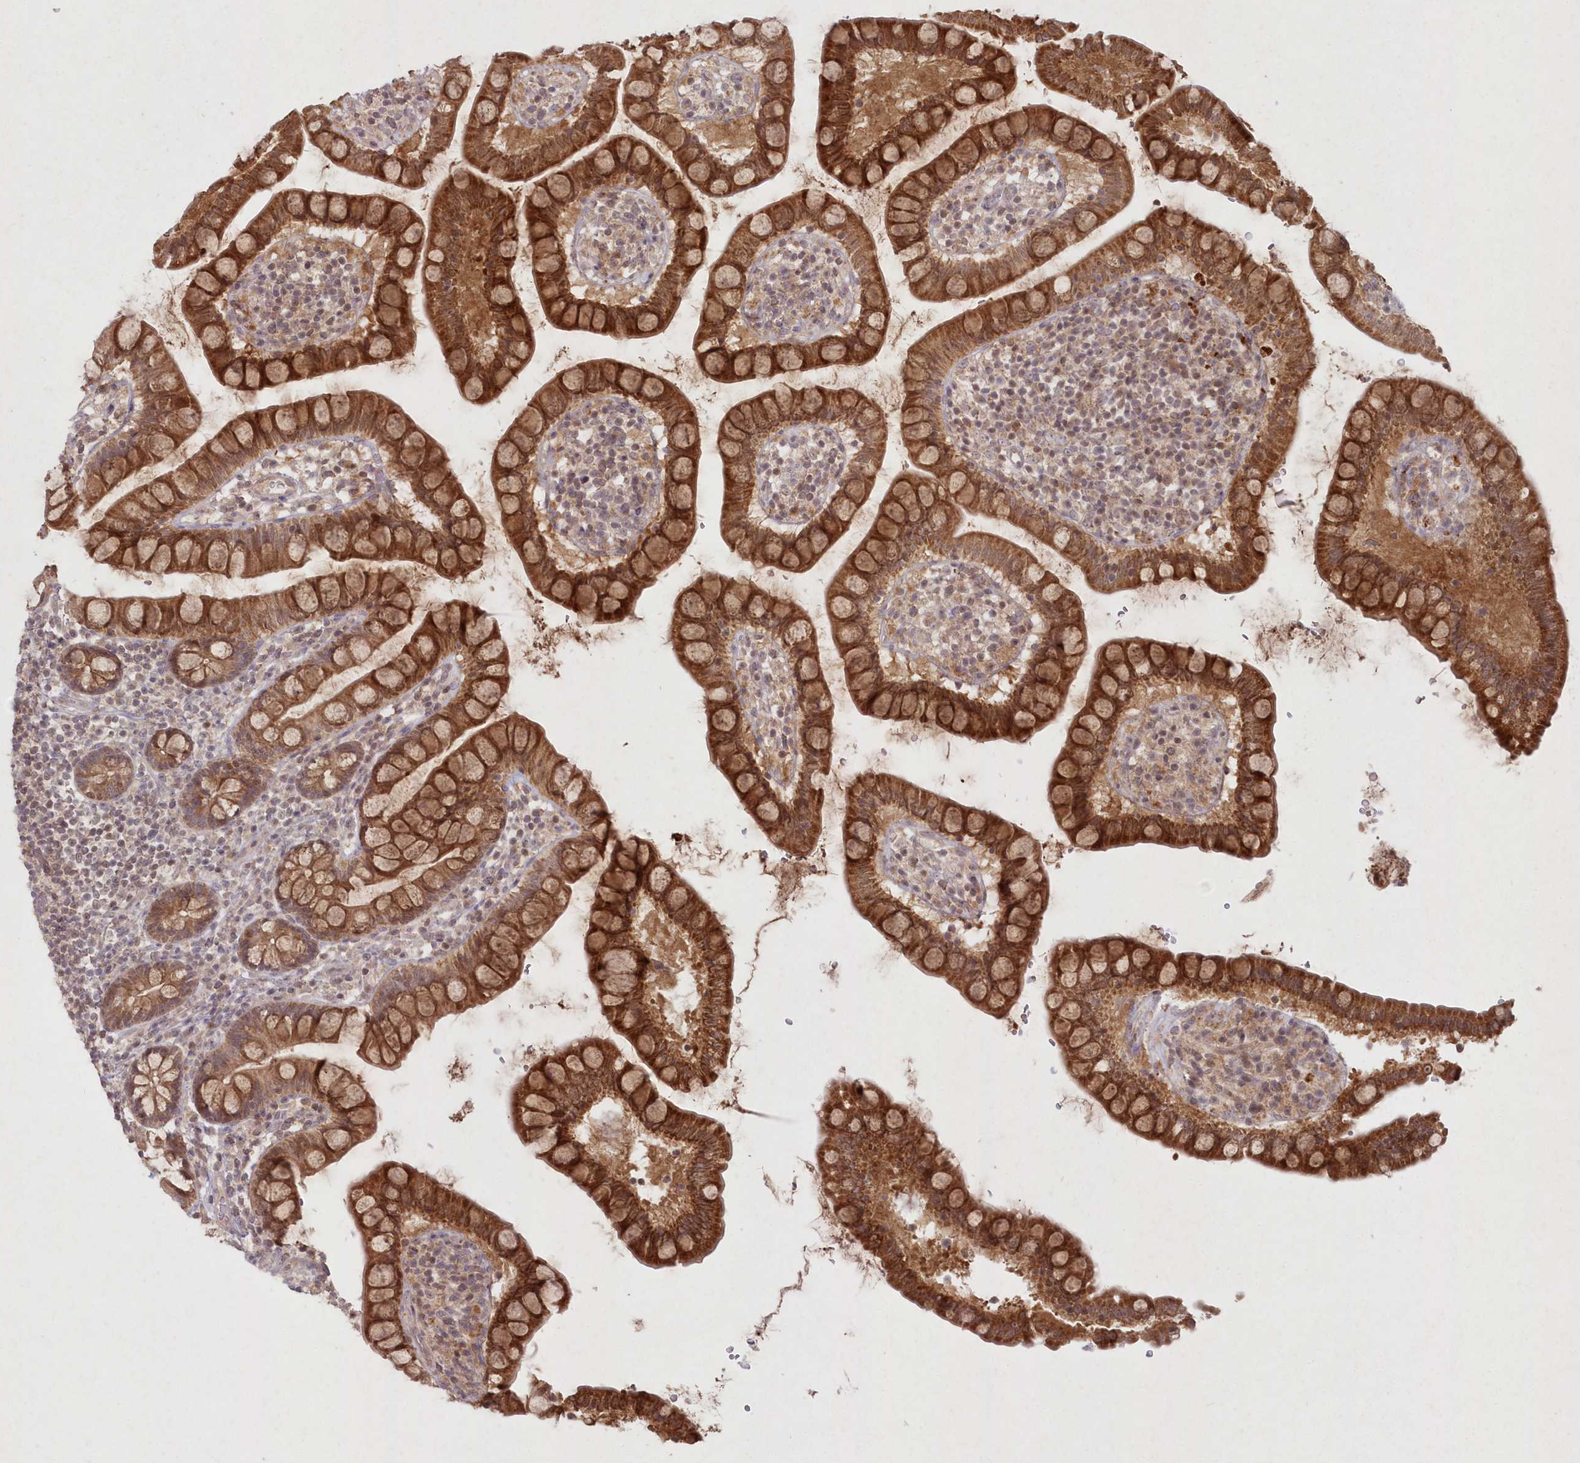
{"staining": {"intensity": "strong", "quantity": ">75%", "location": "cytoplasmic/membranous,nuclear"}, "tissue": "small intestine", "cell_type": "Glandular cells", "image_type": "normal", "snomed": [{"axis": "morphology", "description": "Normal tissue, NOS"}, {"axis": "topography", "description": "Small intestine"}], "caption": "A brown stain labels strong cytoplasmic/membranous,nuclear positivity of a protein in glandular cells of unremarkable small intestine. (DAB (3,3'-diaminobenzidine) IHC, brown staining for protein, blue staining for nuclei).", "gene": "ASCC1", "patient": {"sex": "female", "age": 84}}